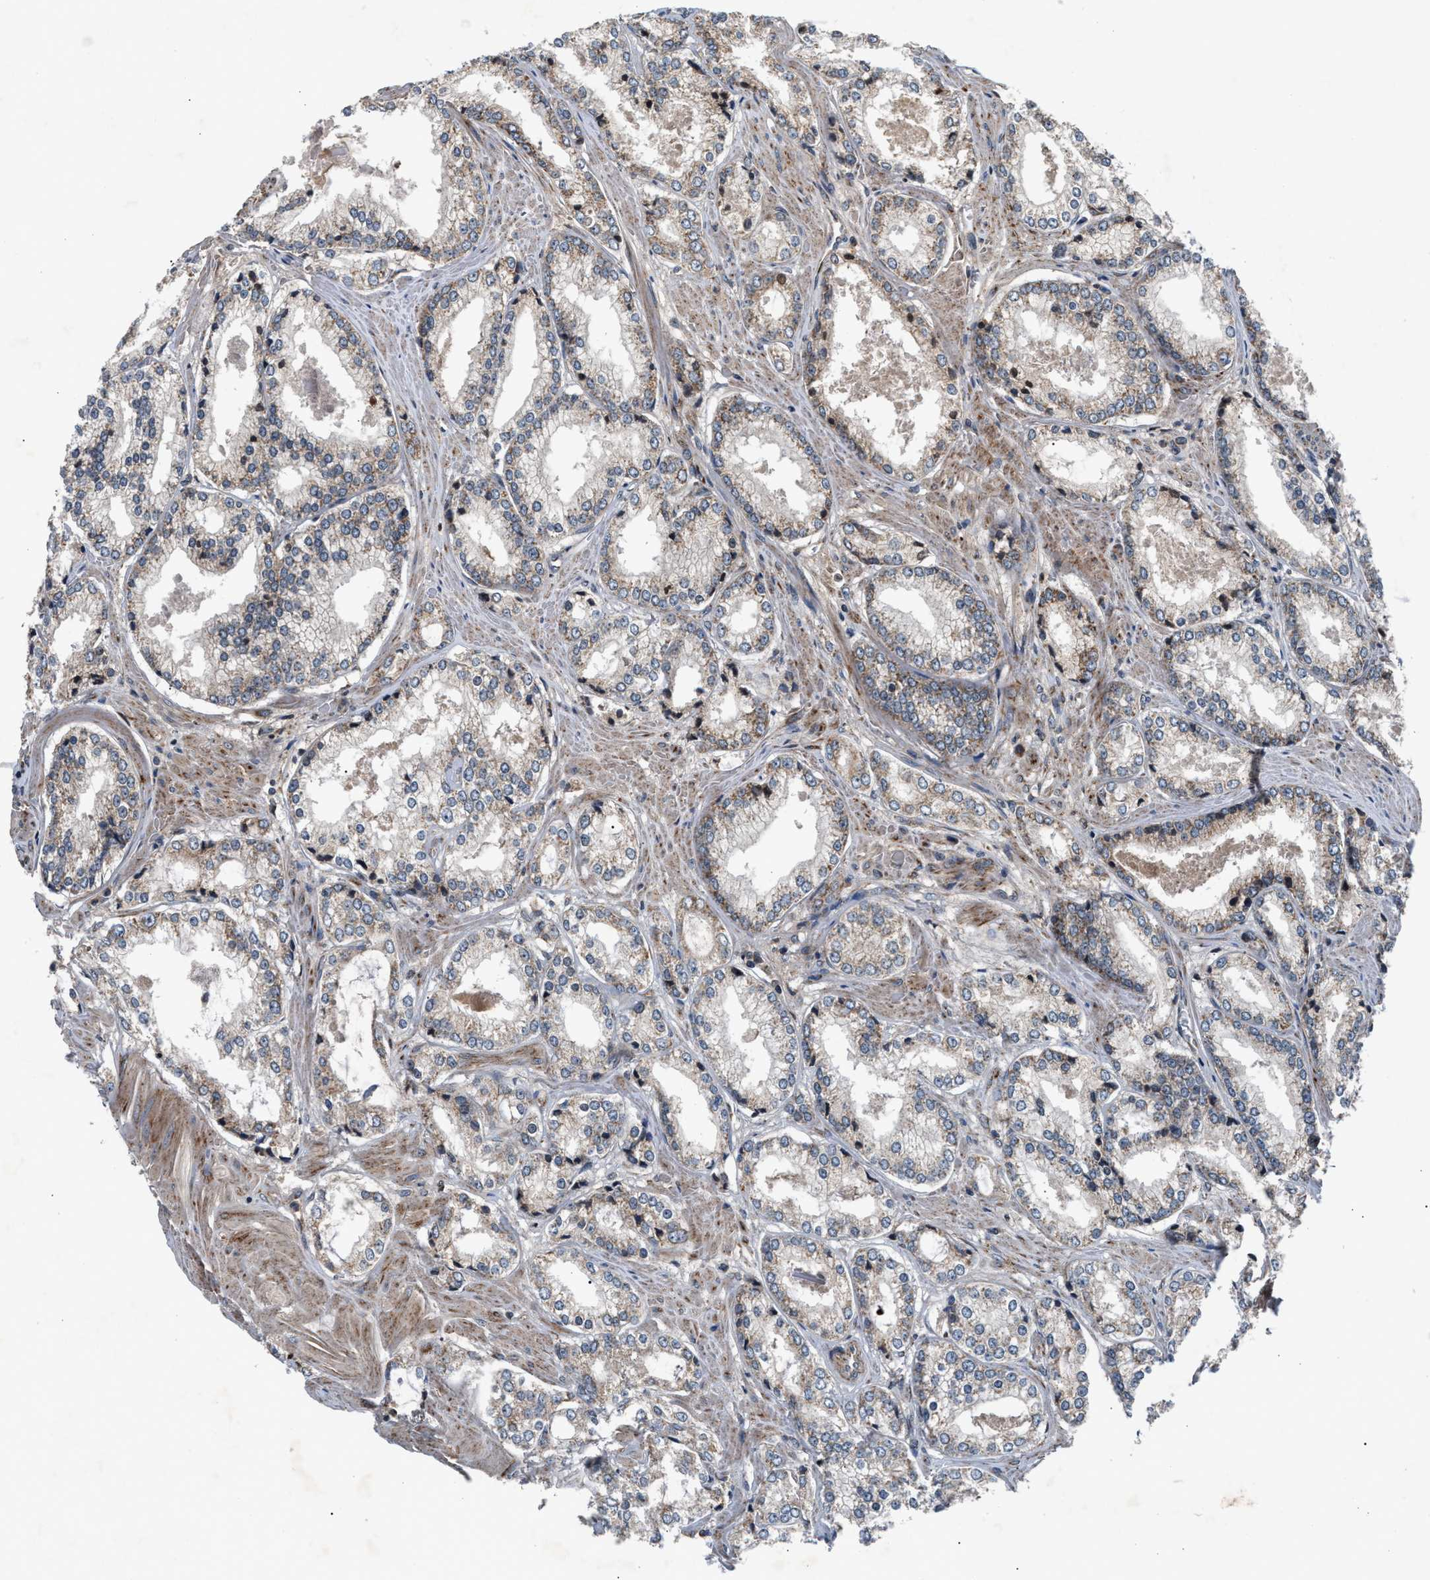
{"staining": {"intensity": "moderate", "quantity": "25%-75%", "location": "cytoplasmic/membranous"}, "tissue": "prostate cancer", "cell_type": "Tumor cells", "image_type": "cancer", "snomed": [{"axis": "morphology", "description": "Adenocarcinoma, Low grade"}, {"axis": "topography", "description": "Prostate"}], "caption": "Immunohistochemical staining of human prostate cancer exhibits moderate cytoplasmic/membranous protein expression in approximately 25%-75% of tumor cells.", "gene": "IMMT", "patient": {"sex": "male", "age": 64}}